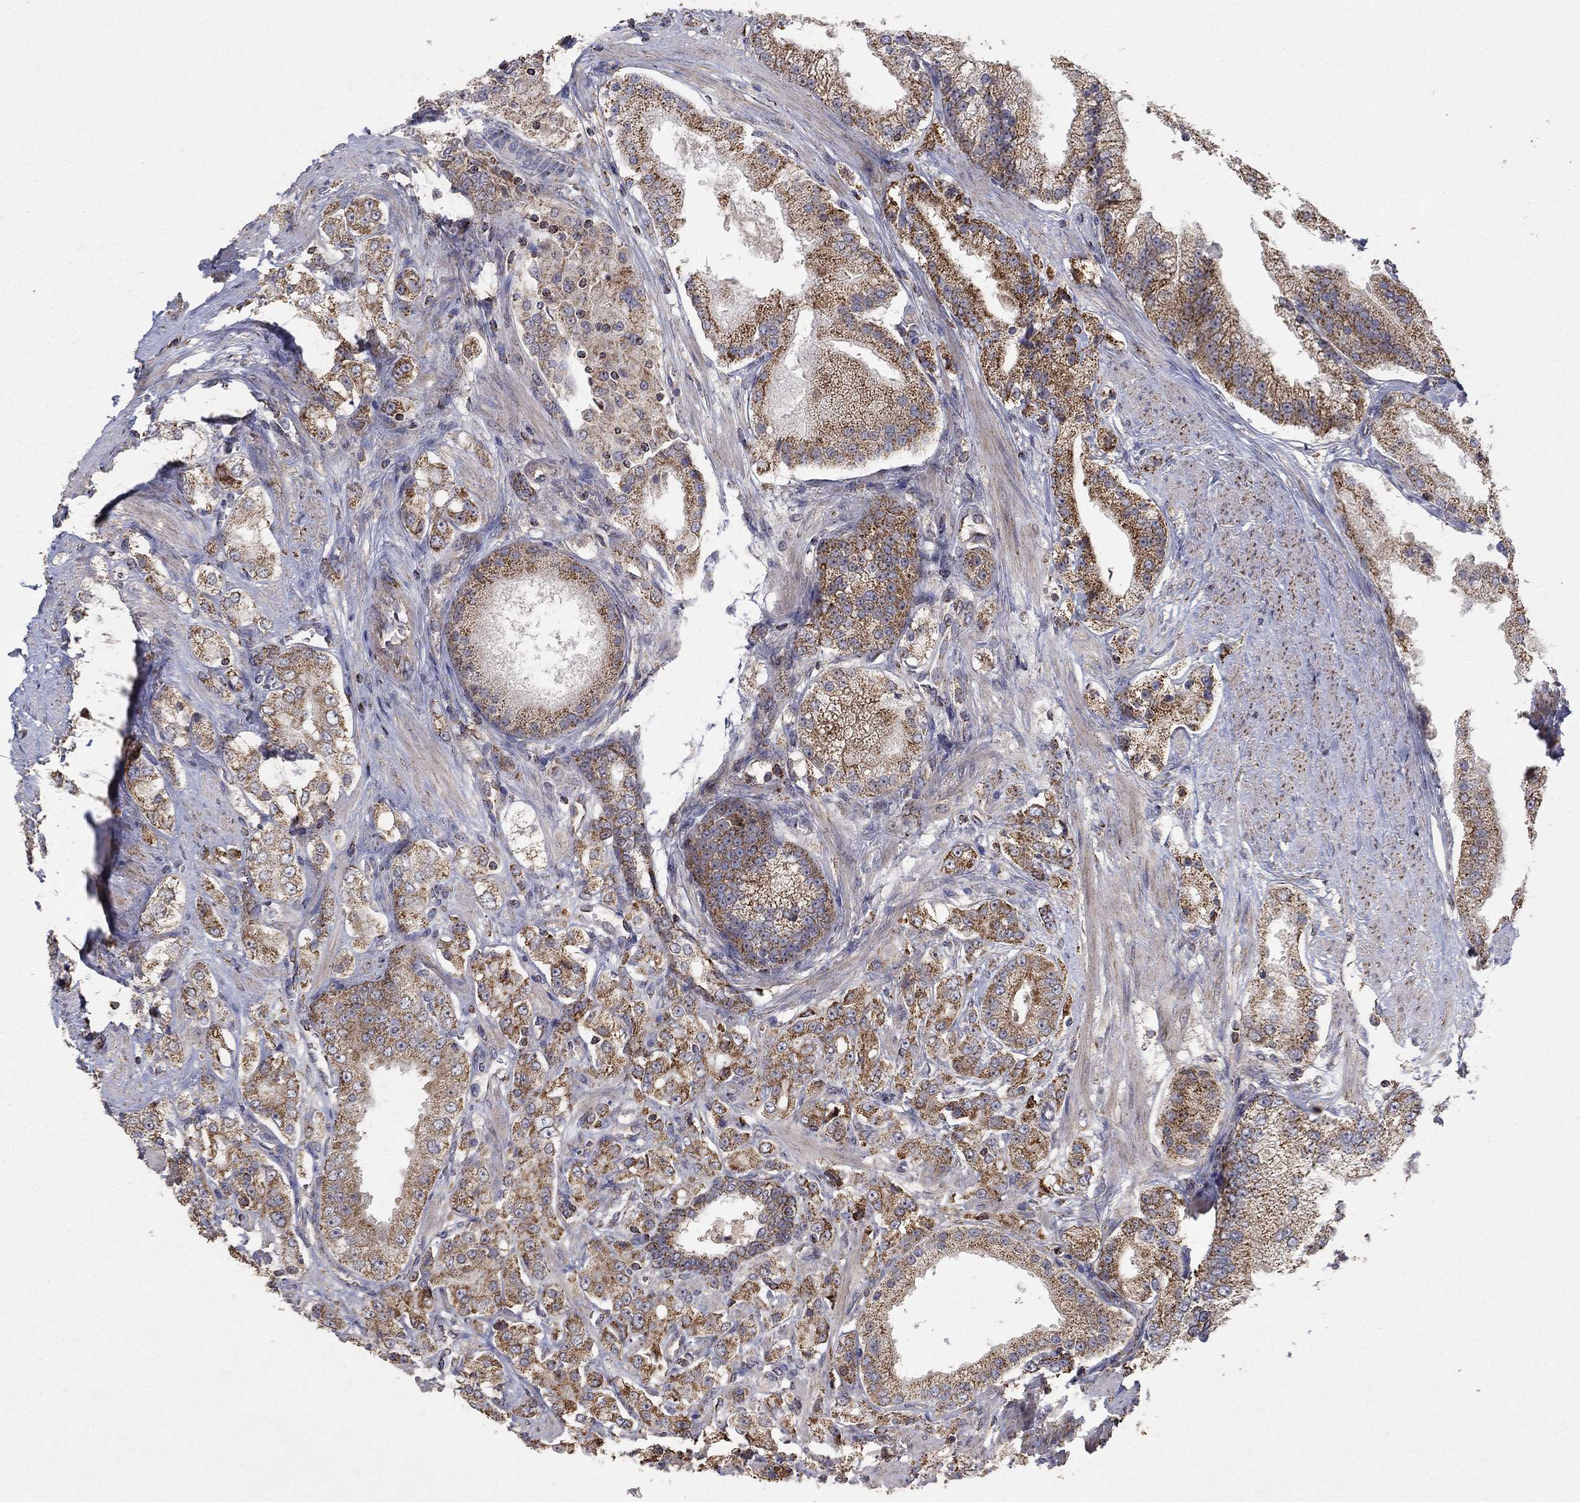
{"staining": {"intensity": "strong", "quantity": "25%-75%", "location": "cytoplasmic/membranous"}, "tissue": "prostate cancer", "cell_type": "Tumor cells", "image_type": "cancer", "snomed": [{"axis": "morphology", "description": "Adenocarcinoma, NOS"}, {"axis": "topography", "description": "Prostate and seminal vesicle, NOS"}, {"axis": "topography", "description": "Prostate"}], "caption": "Prostate cancer tissue demonstrates strong cytoplasmic/membranous expression in about 25%-75% of tumor cells", "gene": "GPSM1", "patient": {"sex": "male", "age": 67}}